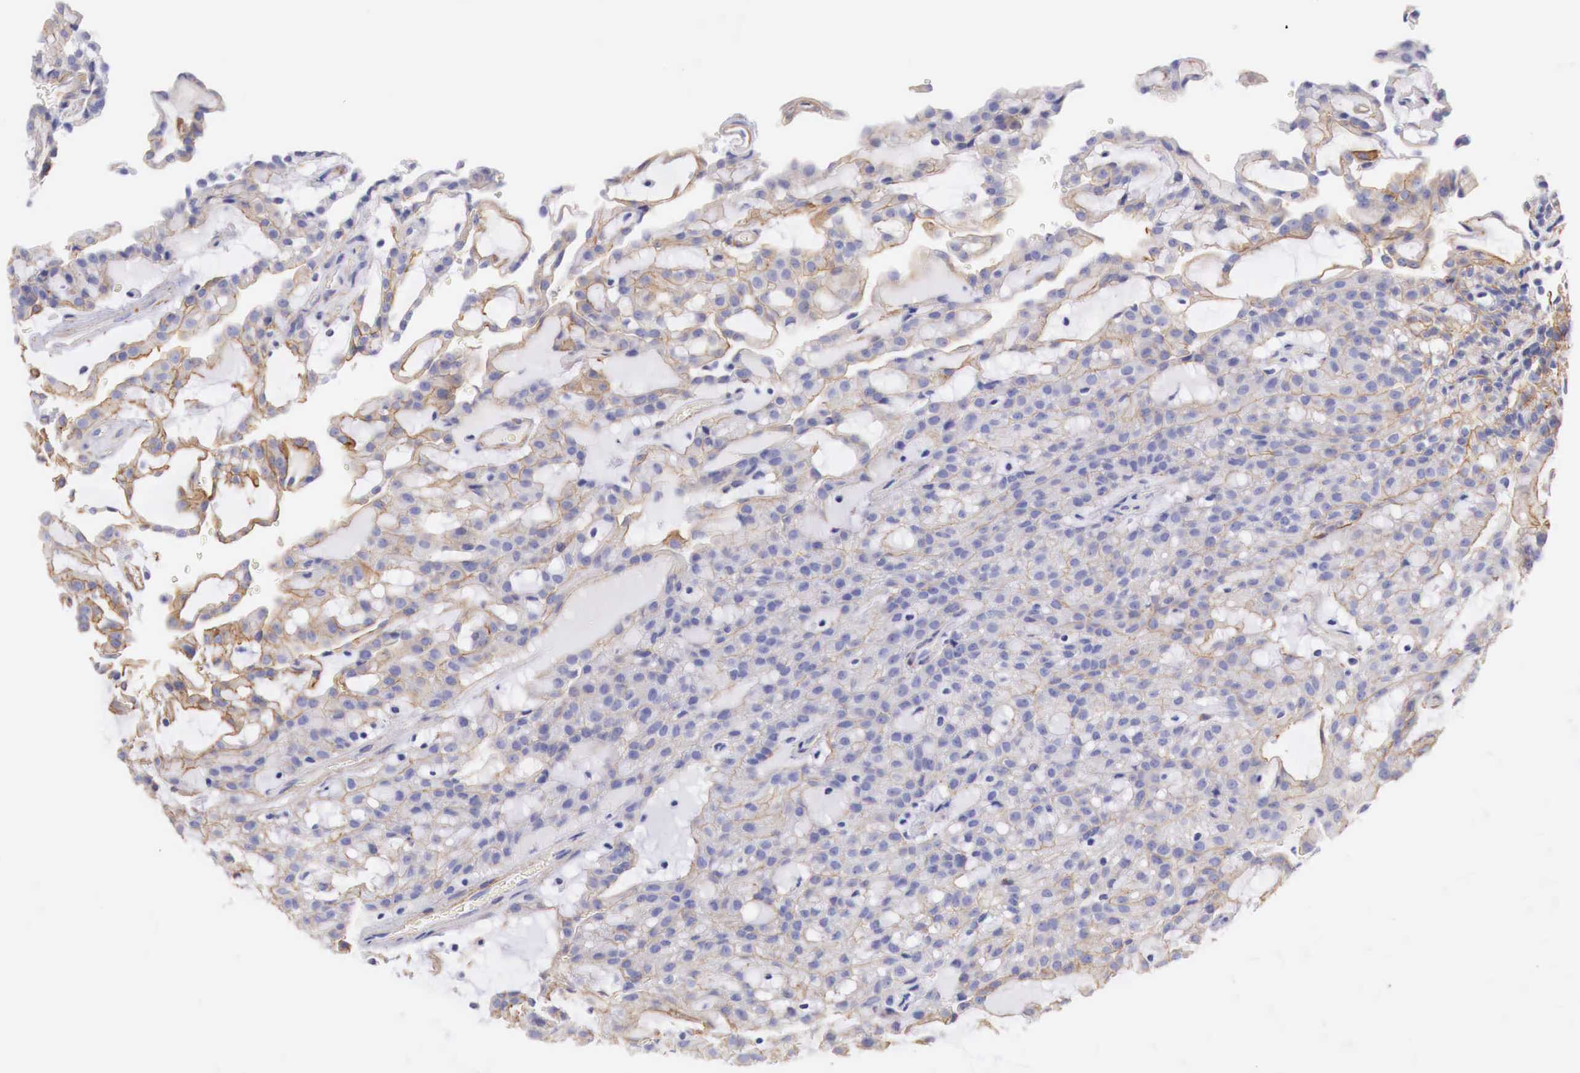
{"staining": {"intensity": "moderate", "quantity": "25%-75%", "location": "cytoplasmic/membranous"}, "tissue": "renal cancer", "cell_type": "Tumor cells", "image_type": "cancer", "snomed": [{"axis": "morphology", "description": "Adenocarcinoma, NOS"}, {"axis": "topography", "description": "Kidney"}], "caption": "This is an image of IHC staining of renal cancer (adenocarcinoma), which shows moderate positivity in the cytoplasmic/membranous of tumor cells.", "gene": "TPM1", "patient": {"sex": "male", "age": 63}}